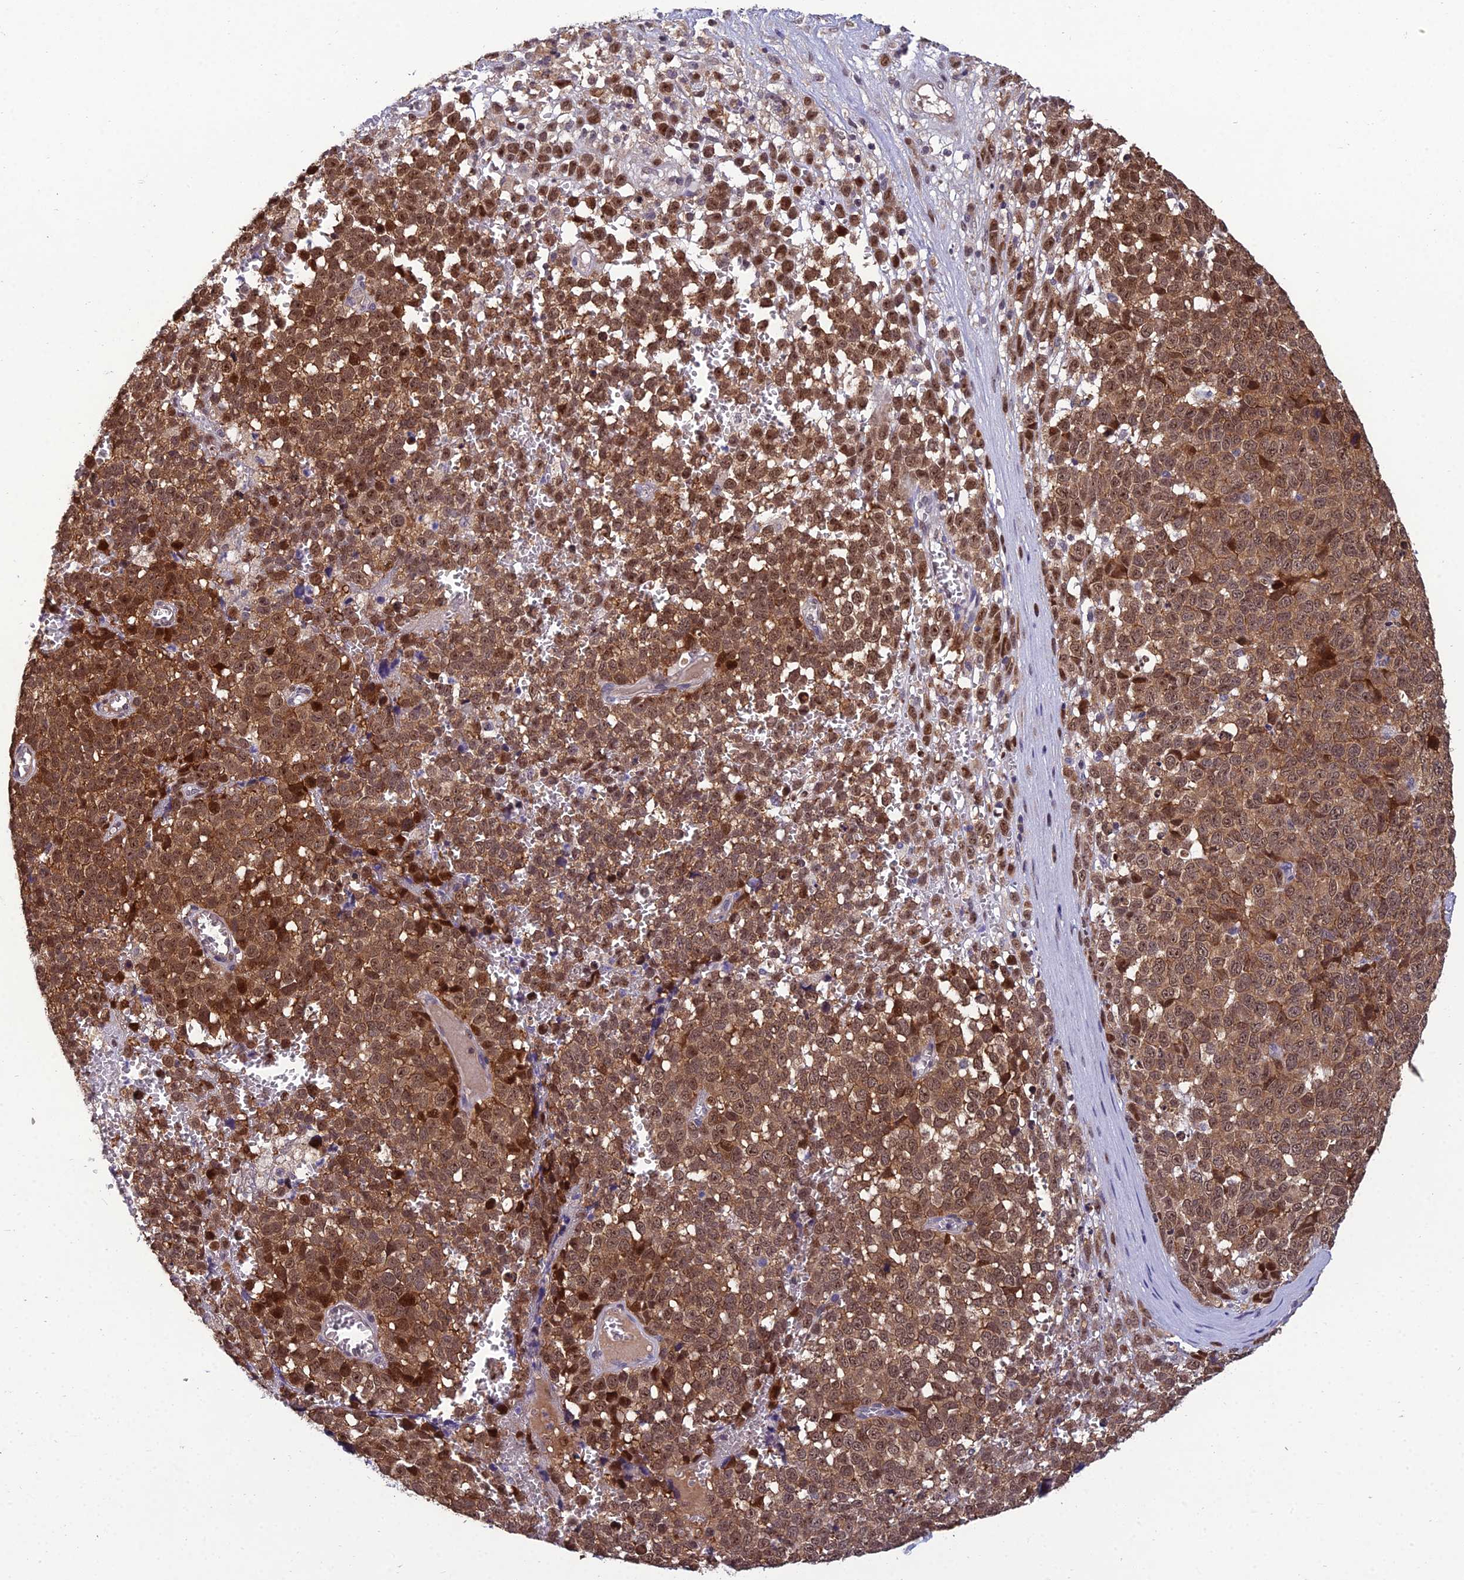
{"staining": {"intensity": "moderate", "quantity": ">75%", "location": "cytoplasmic/membranous,nuclear"}, "tissue": "melanoma", "cell_type": "Tumor cells", "image_type": "cancer", "snomed": [{"axis": "morphology", "description": "Malignant melanoma, NOS"}, {"axis": "topography", "description": "Nose, NOS"}], "caption": "This histopathology image exhibits melanoma stained with immunohistochemistry to label a protein in brown. The cytoplasmic/membranous and nuclear of tumor cells show moderate positivity for the protein. Nuclei are counter-stained blue.", "gene": "GRWD1", "patient": {"sex": "female", "age": 48}}